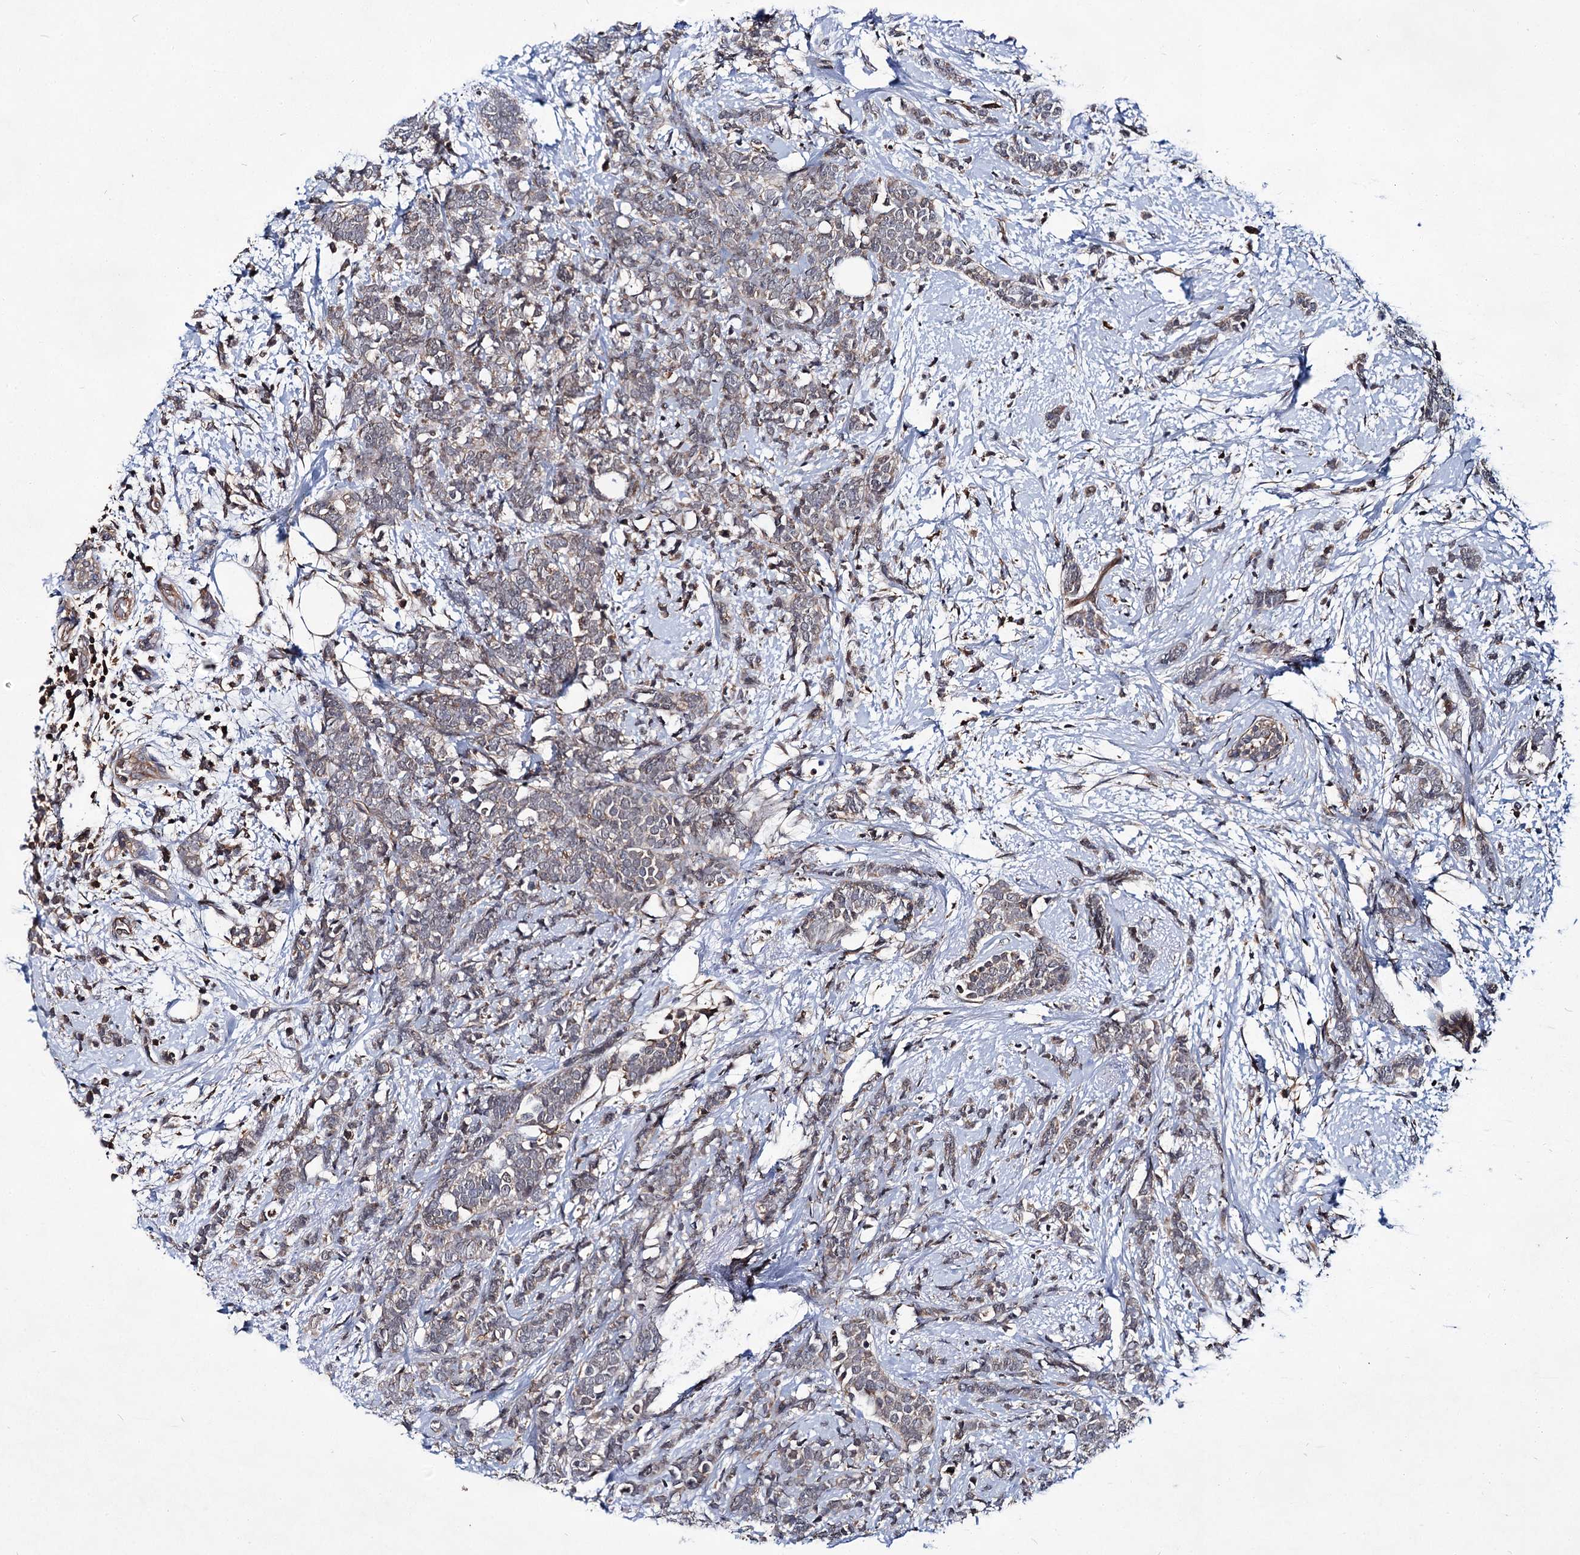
{"staining": {"intensity": "weak", "quantity": "25%-75%", "location": "cytoplasmic/membranous"}, "tissue": "breast cancer", "cell_type": "Tumor cells", "image_type": "cancer", "snomed": [{"axis": "morphology", "description": "Lobular carcinoma"}, {"axis": "topography", "description": "Breast"}], "caption": "Protein staining of breast lobular carcinoma tissue shows weak cytoplasmic/membranous staining in about 25%-75% of tumor cells.", "gene": "ABLIM1", "patient": {"sex": "female", "age": 58}}